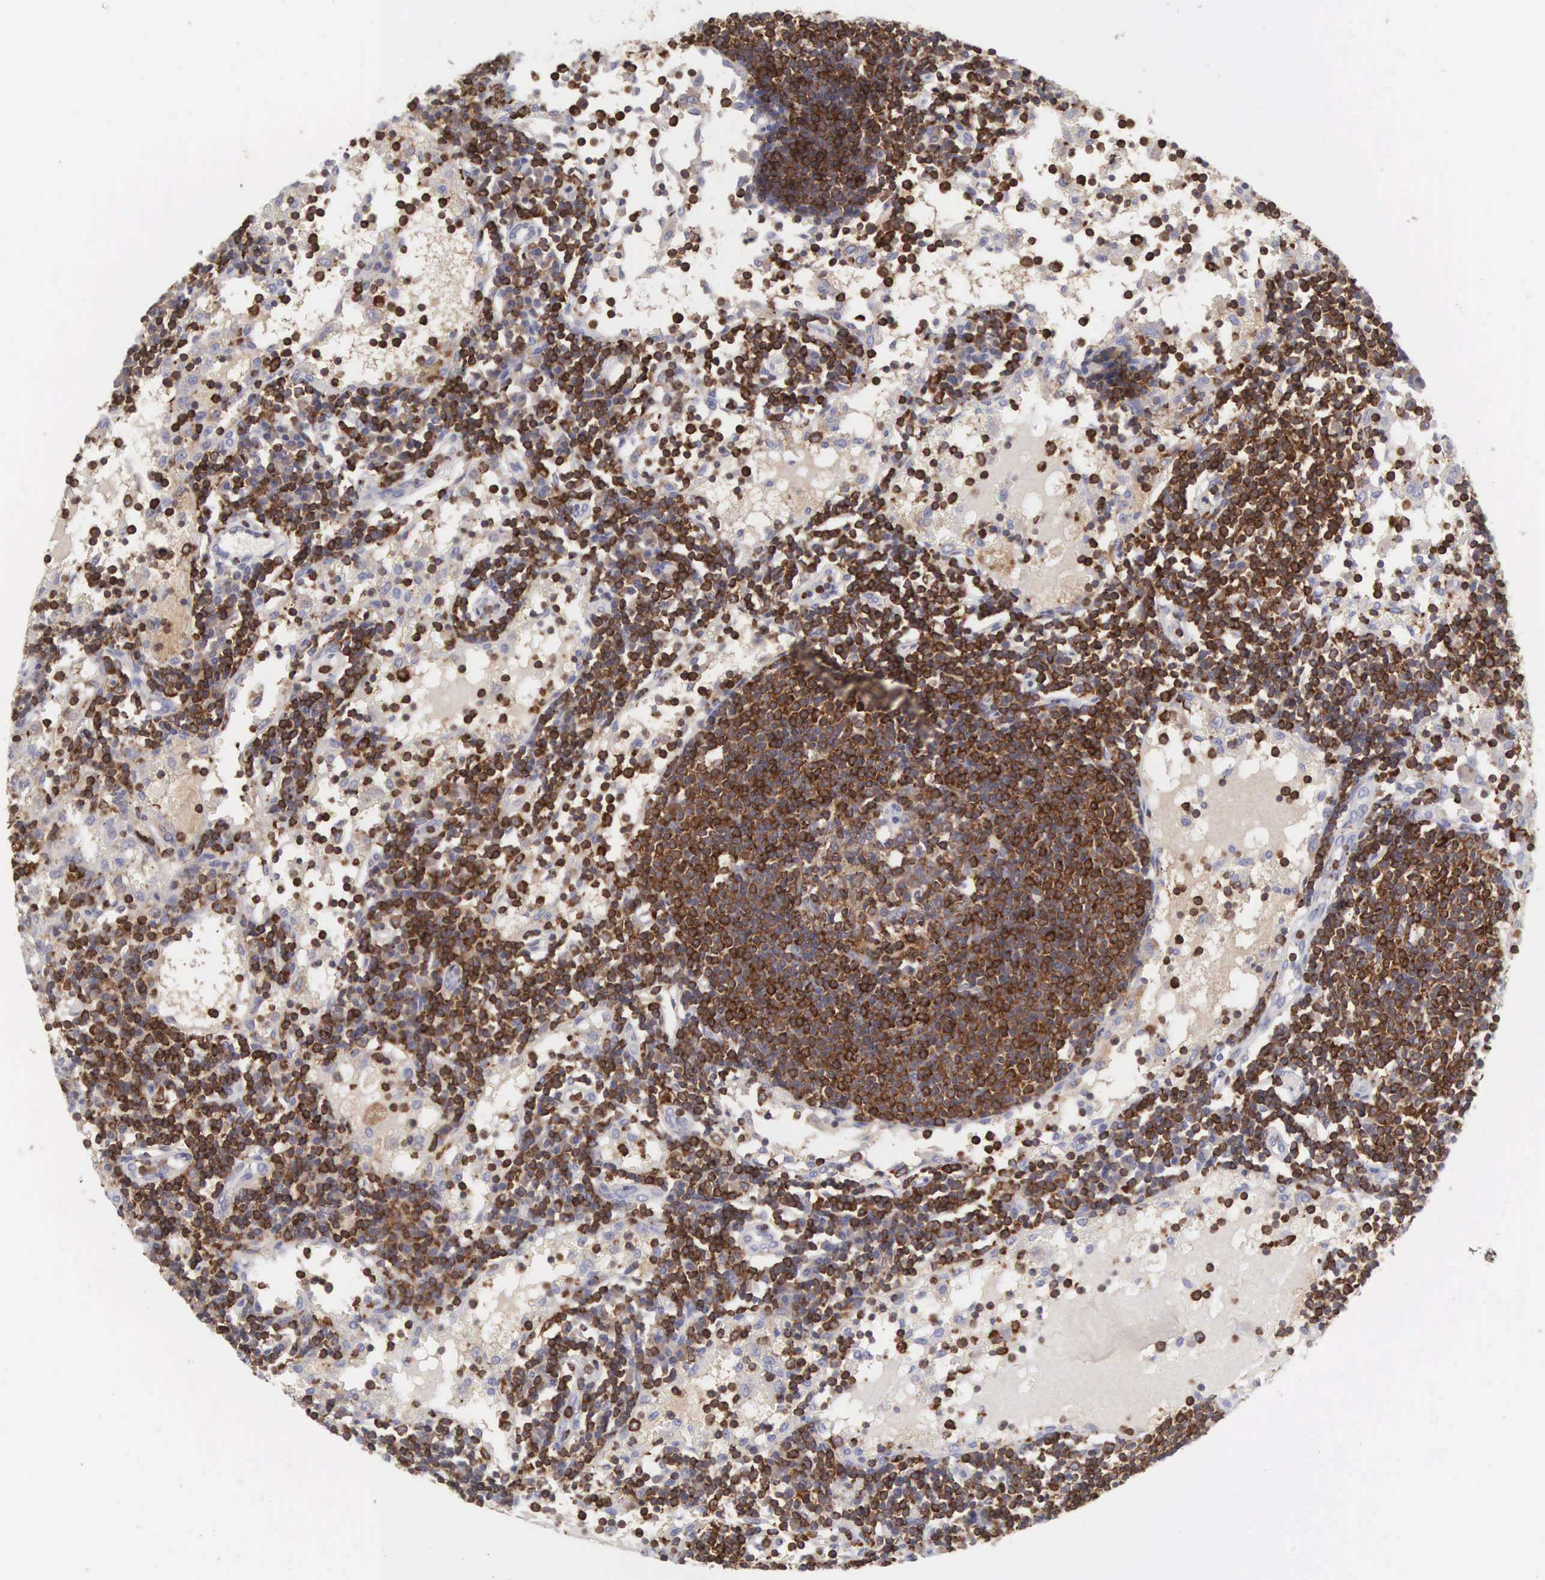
{"staining": {"intensity": "strong", "quantity": ">75%", "location": "cytoplasmic/membranous,nuclear"}, "tissue": "lymph node", "cell_type": "Germinal center cells", "image_type": "normal", "snomed": [{"axis": "morphology", "description": "Normal tissue, NOS"}, {"axis": "topography", "description": "Lymph node"}], "caption": "A high amount of strong cytoplasmic/membranous,nuclear staining is appreciated in approximately >75% of germinal center cells in unremarkable lymph node. (brown staining indicates protein expression, while blue staining denotes nuclei).", "gene": "ENSG00000285304", "patient": {"sex": "female", "age": 55}}